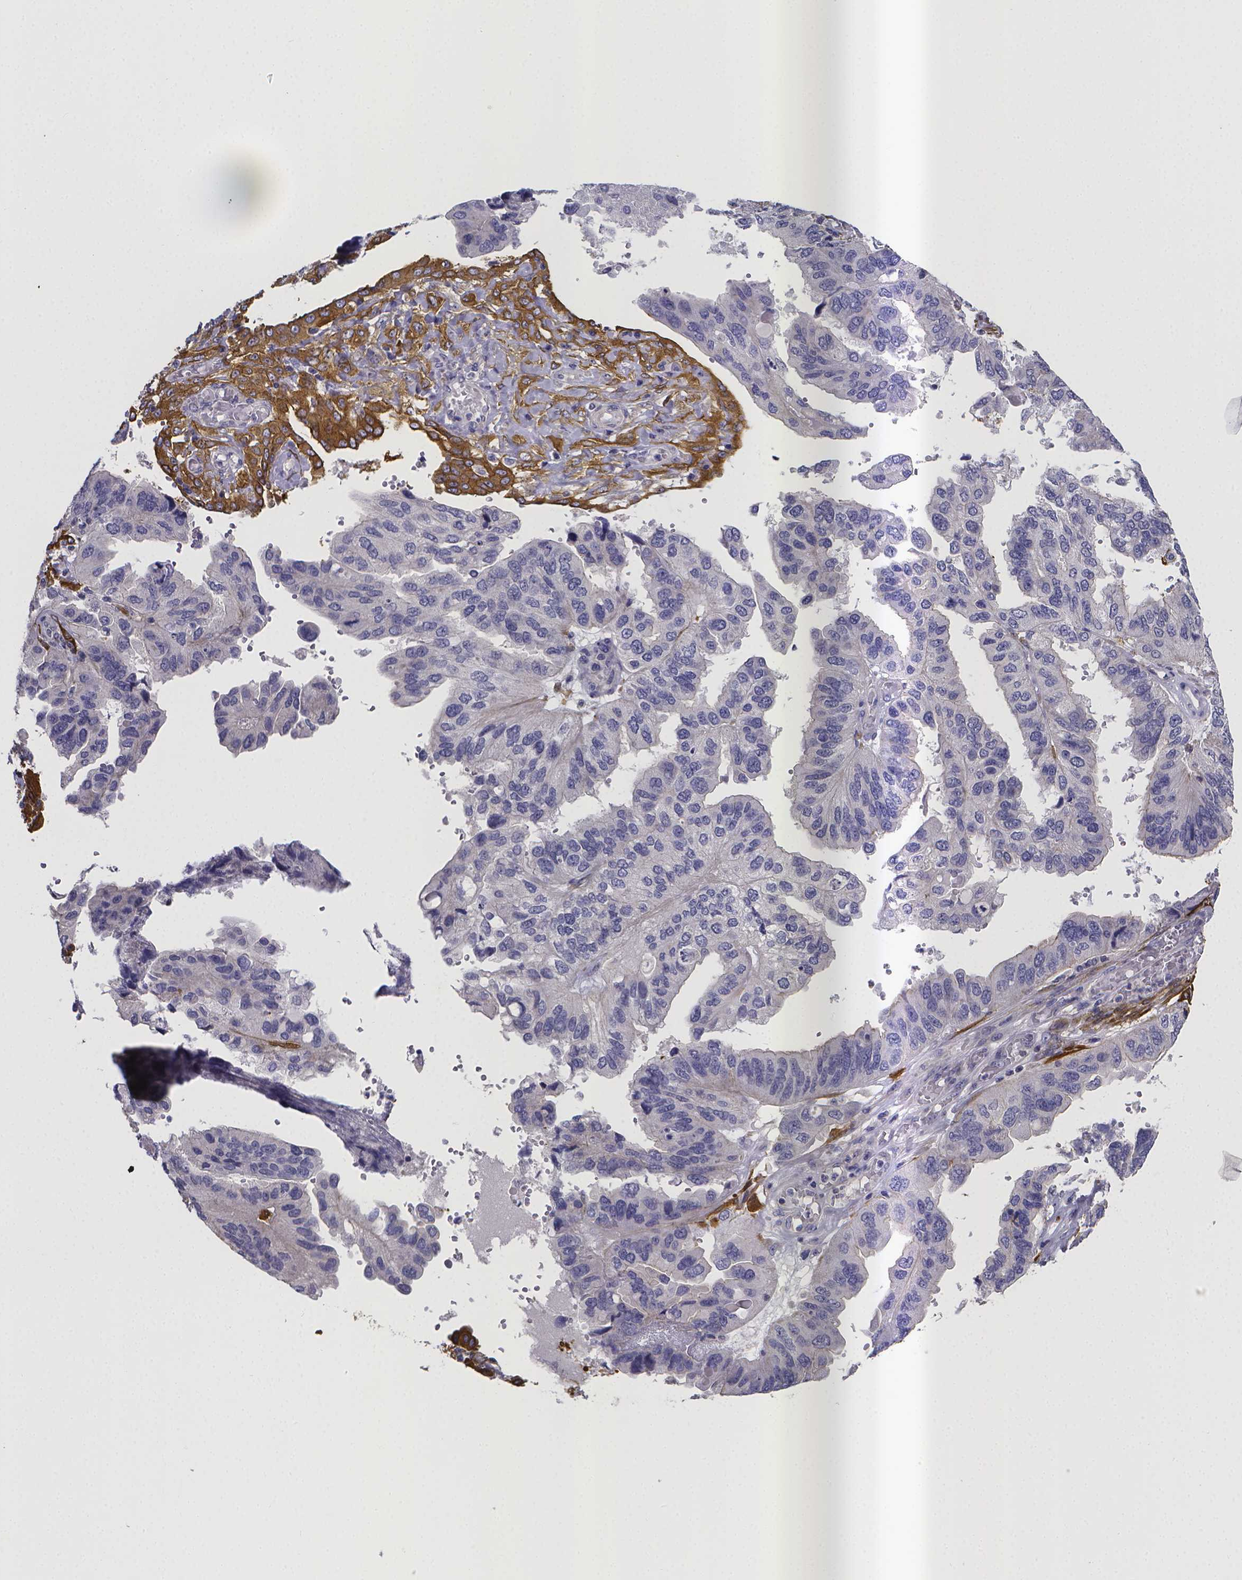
{"staining": {"intensity": "negative", "quantity": "none", "location": "none"}, "tissue": "ovarian cancer", "cell_type": "Tumor cells", "image_type": "cancer", "snomed": [{"axis": "morphology", "description": "Cystadenocarcinoma, serous, NOS"}, {"axis": "topography", "description": "Ovary"}], "caption": "Immunohistochemistry micrograph of human ovarian cancer stained for a protein (brown), which shows no staining in tumor cells.", "gene": "RERG", "patient": {"sex": "female", "age": 79}}